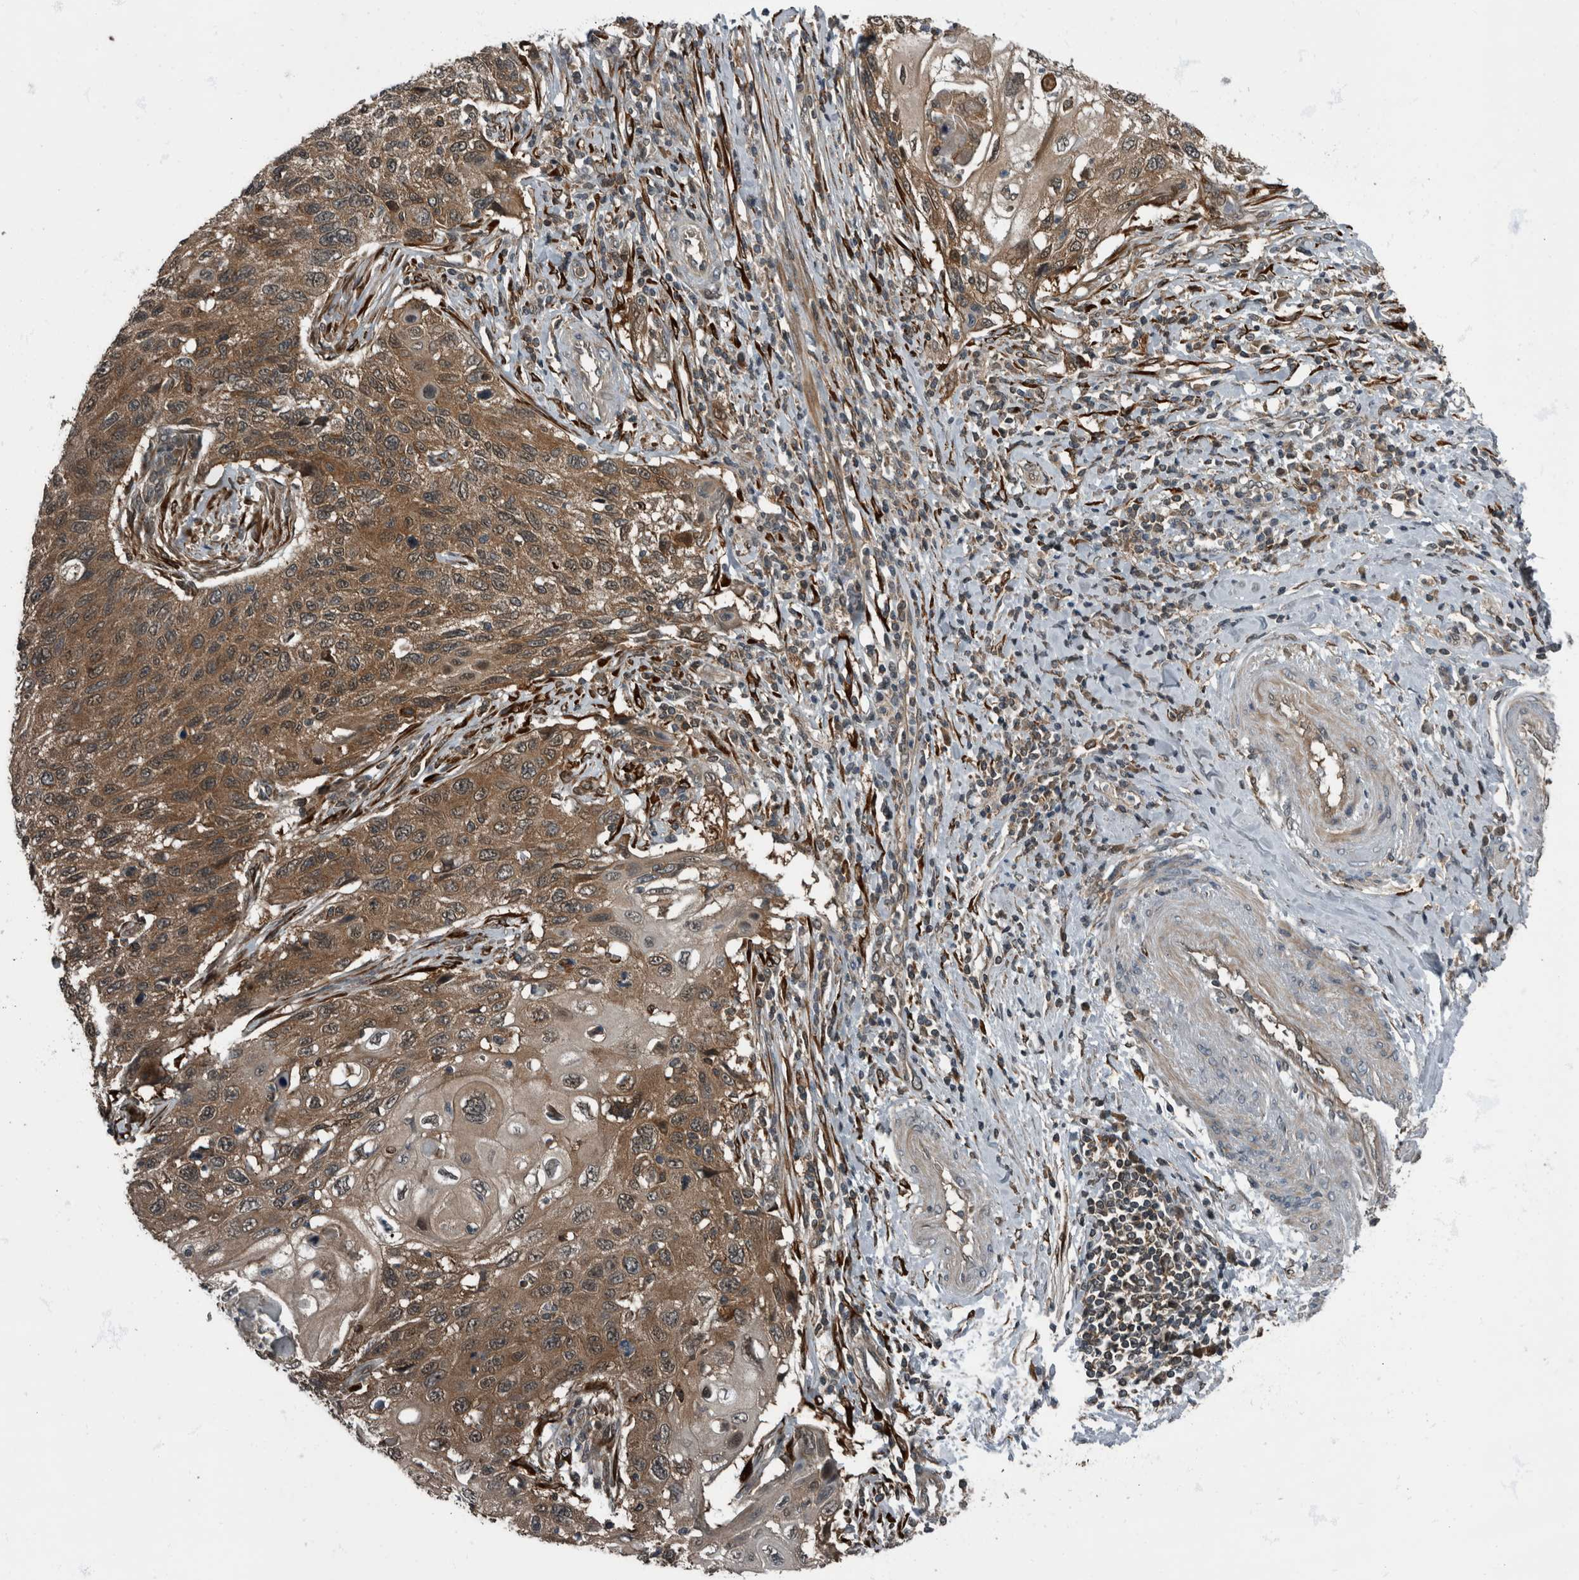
{"staining": {"intensity": "moderate", "quantity": ">75%", "location": "cytoplasmic/membranous"}, "tissue": "cervical cancer", "cell_type": "Tumor cells", "image_type": "cancer", "snomed": [{"axis": "morphology", "description": "Squamous cell carcinoma, NOS"}, {"axis": "topography", "description": "Cervix"}], "caption": "The histopathology image demonstrates staining of squamous cell carcinoma (cervical), revealing moderate cytoplasmic/membranous protein positivity (brown color) within tumor cells.", "gene": "RABGGTB", "patient": {"sex": "female", "age": 70}}